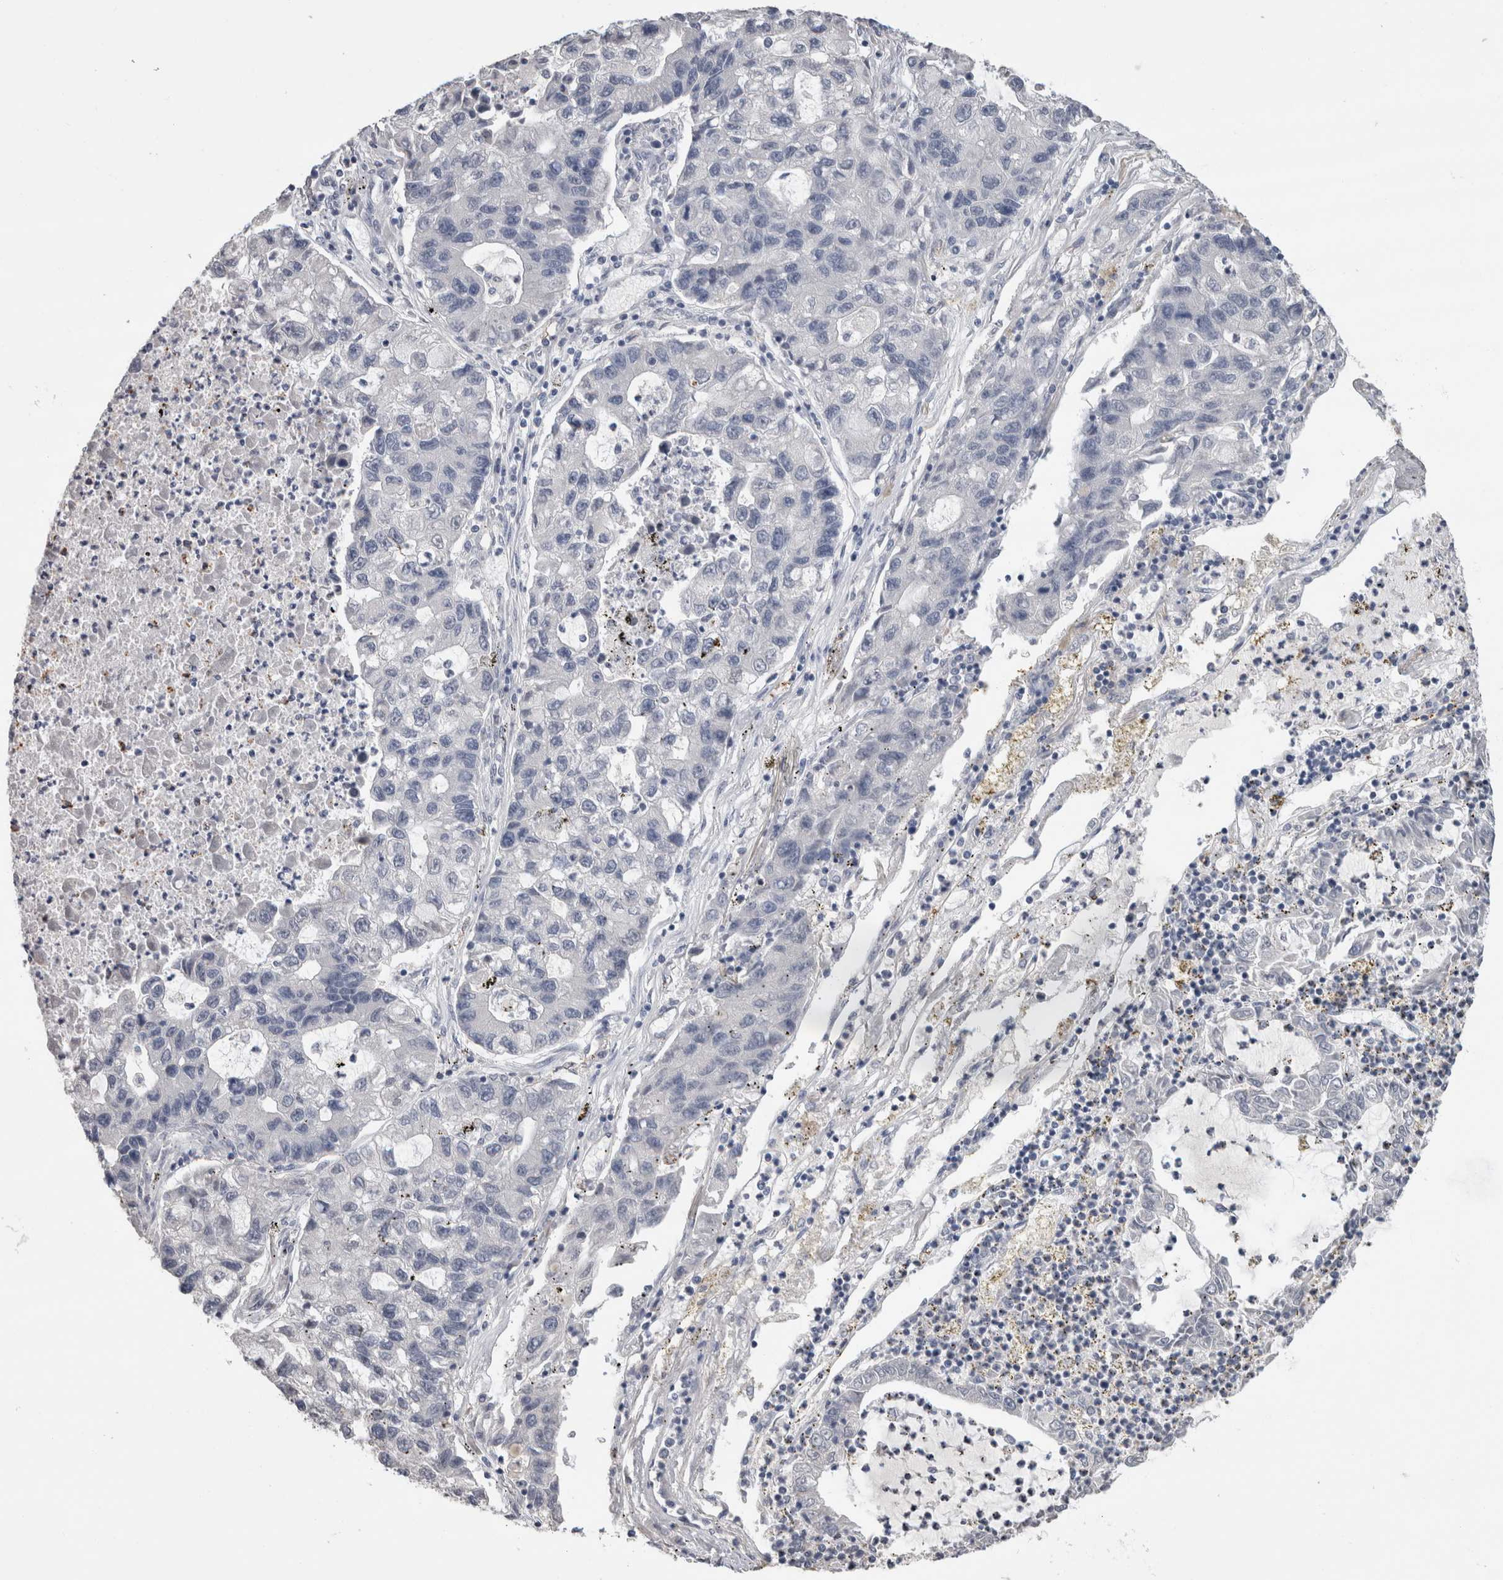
{"staining": {"intensity": "negative", "quantity": "none", "location": "none"}, "tissue": "lung cancer", "cell_type": "Tumor cells", "image_type": "cancer", "snomed": [{"axis": "morphology", "description": "Adenocarcinoma, NOS"}, {"axis": "topography", "description": "Lung"}], "caption": "A photomicrograph of human lung cancer is negative for staining in tumor cells.", "gene": "FABP4", "patient": {"sex": "female", "age": 51}}